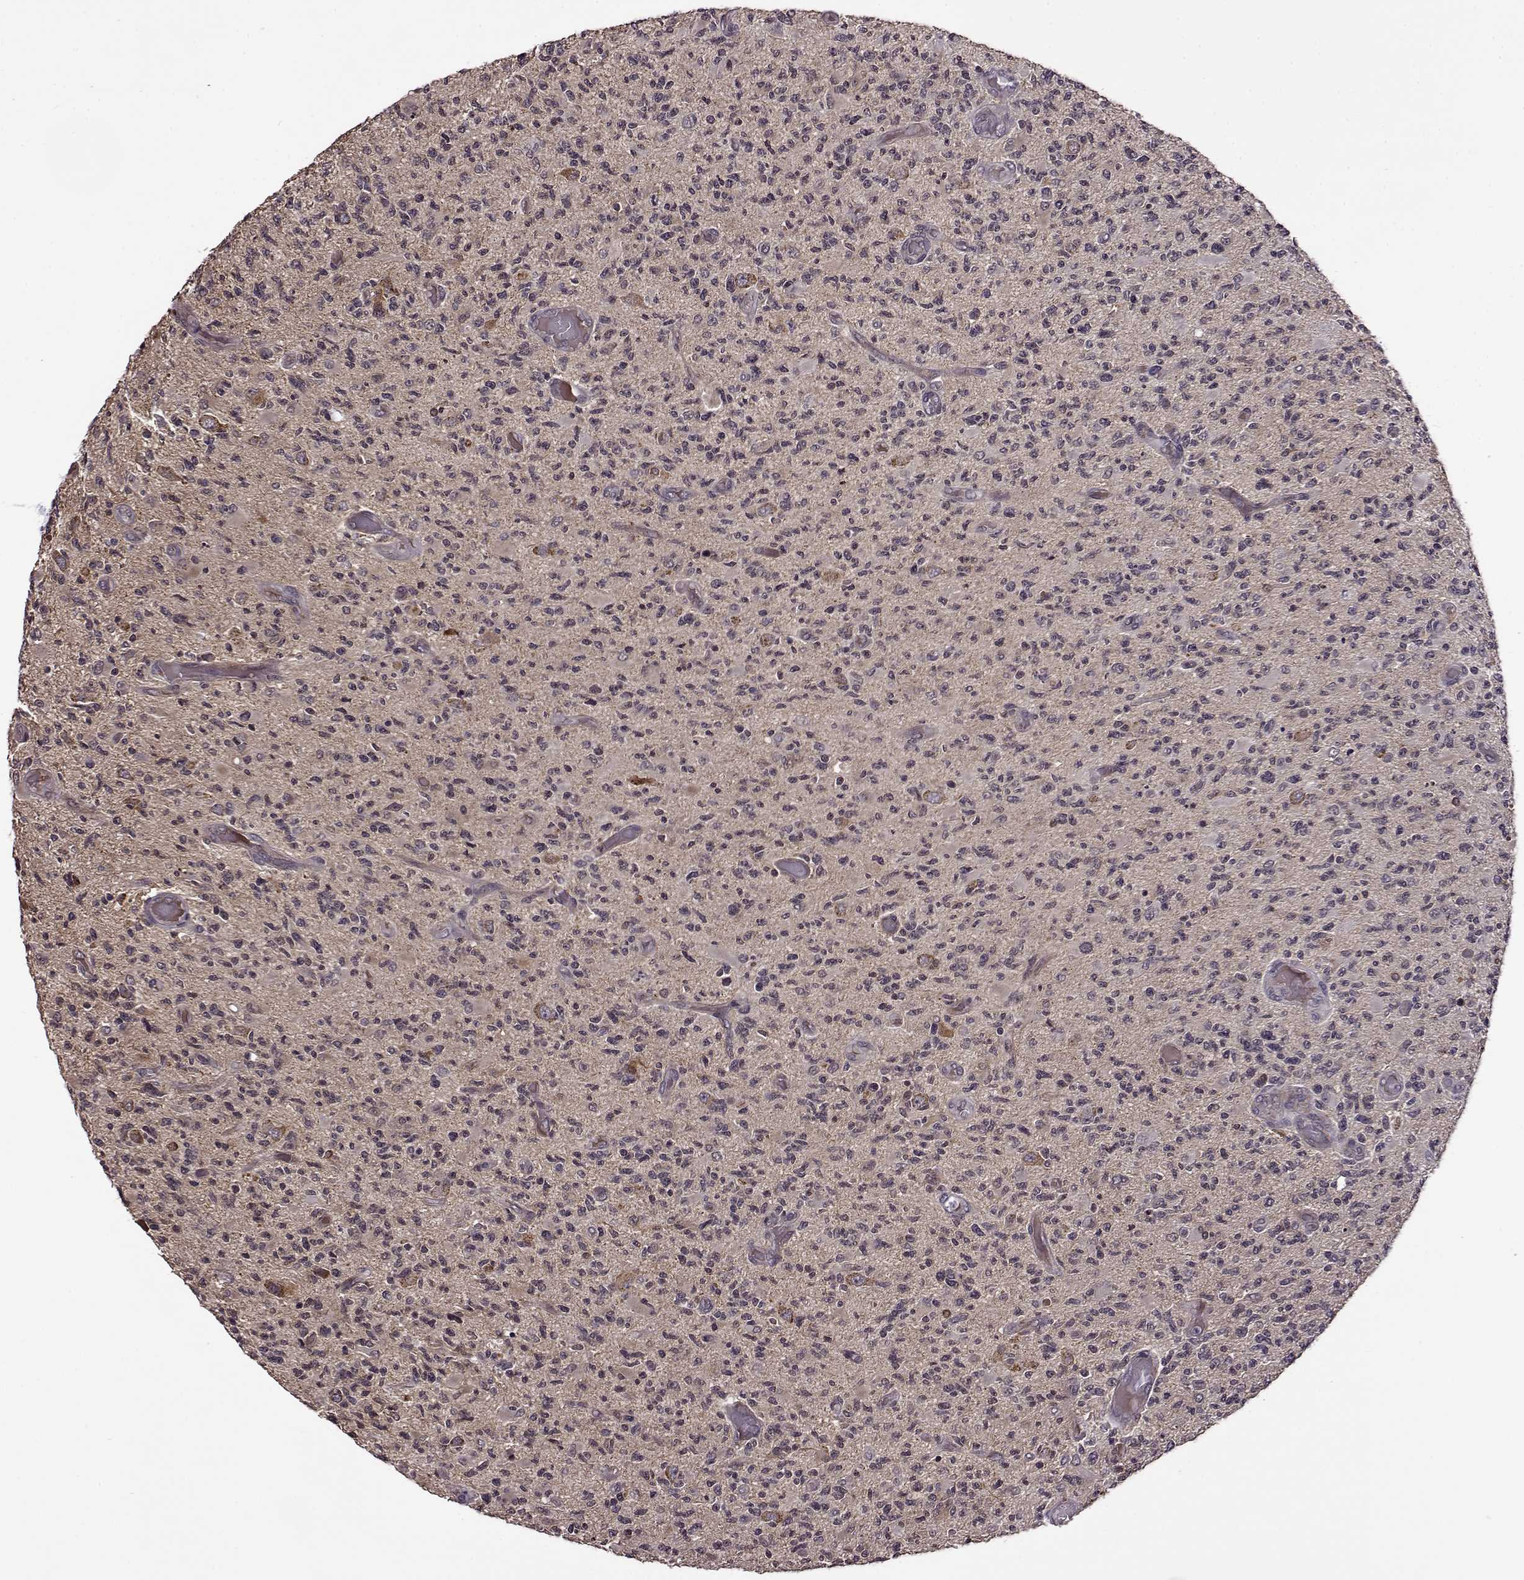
{"staining": {"intensity": "negative", "quantity": "none", "location": "none"}, "tissue": "glioma", "cell_type": "Tumor cells", "image_type": "cancer", "snomed": [{"axis": "morphology", "description": "Glioma, malignant, High grade"}, {"axis": "topography", "description": "Brain"}], "caption": "A histopathology image of human glioma is negative for staining in tumor cells.", "gene": "MAIP1", "patient": {"sex": "female", "age": 63}}